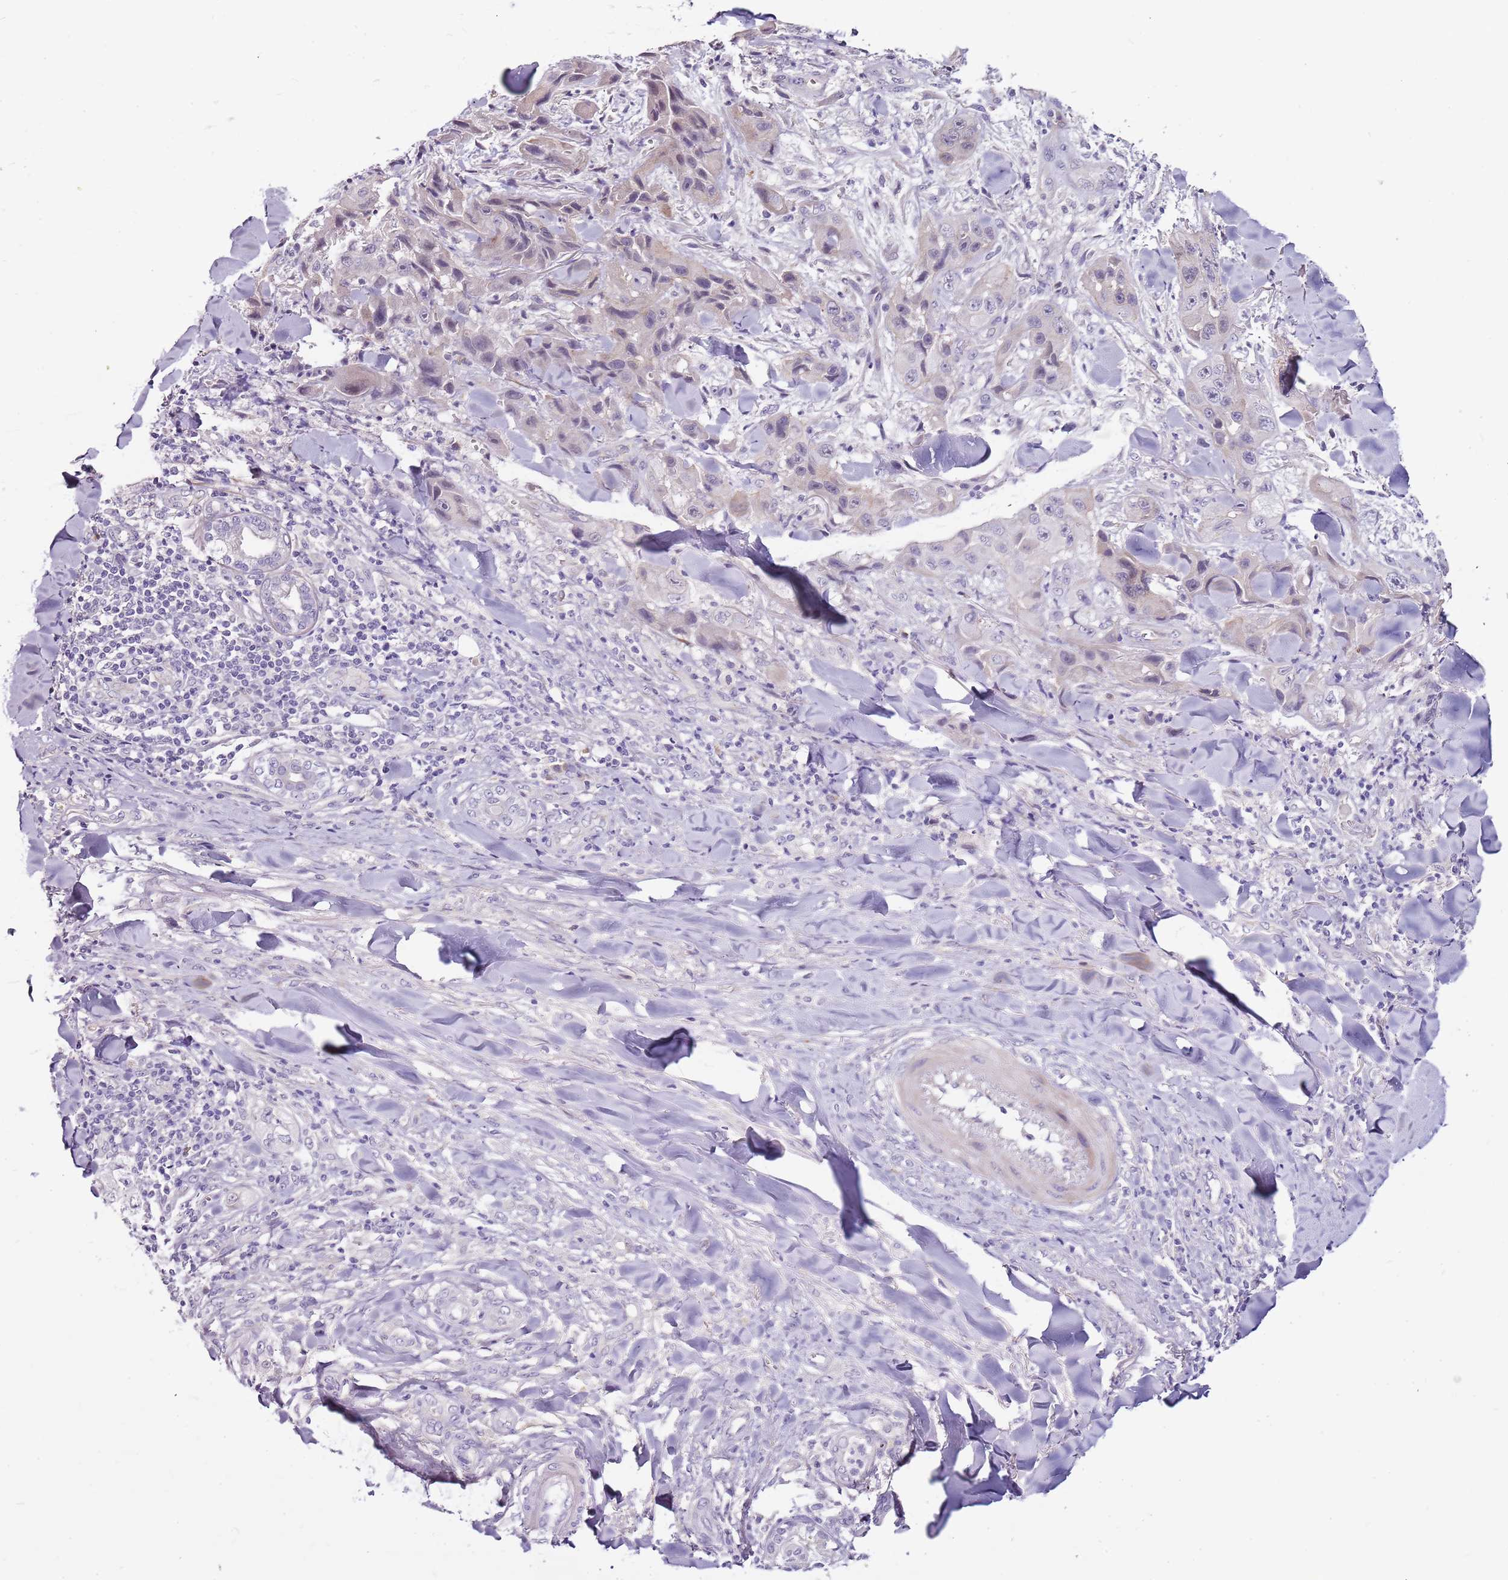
{"staining": {"intensity": "negative", "quantity": "none", "location": "none"}, "tissue": "skin cancer", "cell_type": "Tumor cells", "image_type": "cancer", "snomed": [{"axis": "morphology", "description": "Squamous cell carcinoma, NOS"}, {"axis": "topography", "description": "Skin"}, {"axis": "topography", "description": "Subcutis"}], "caption": "Skin cancer was stained to show a protein in brown. There is no significant staining in tumor cells. (Stains: DAB (3,3'-diaminobenzidine) immunohistochemistry with hematoxylin counter stain, Microscopy: brightfield microscopy at high magnification).", "gene": "NKX2-3", "patient": {"sex": "male", "age": 73}}